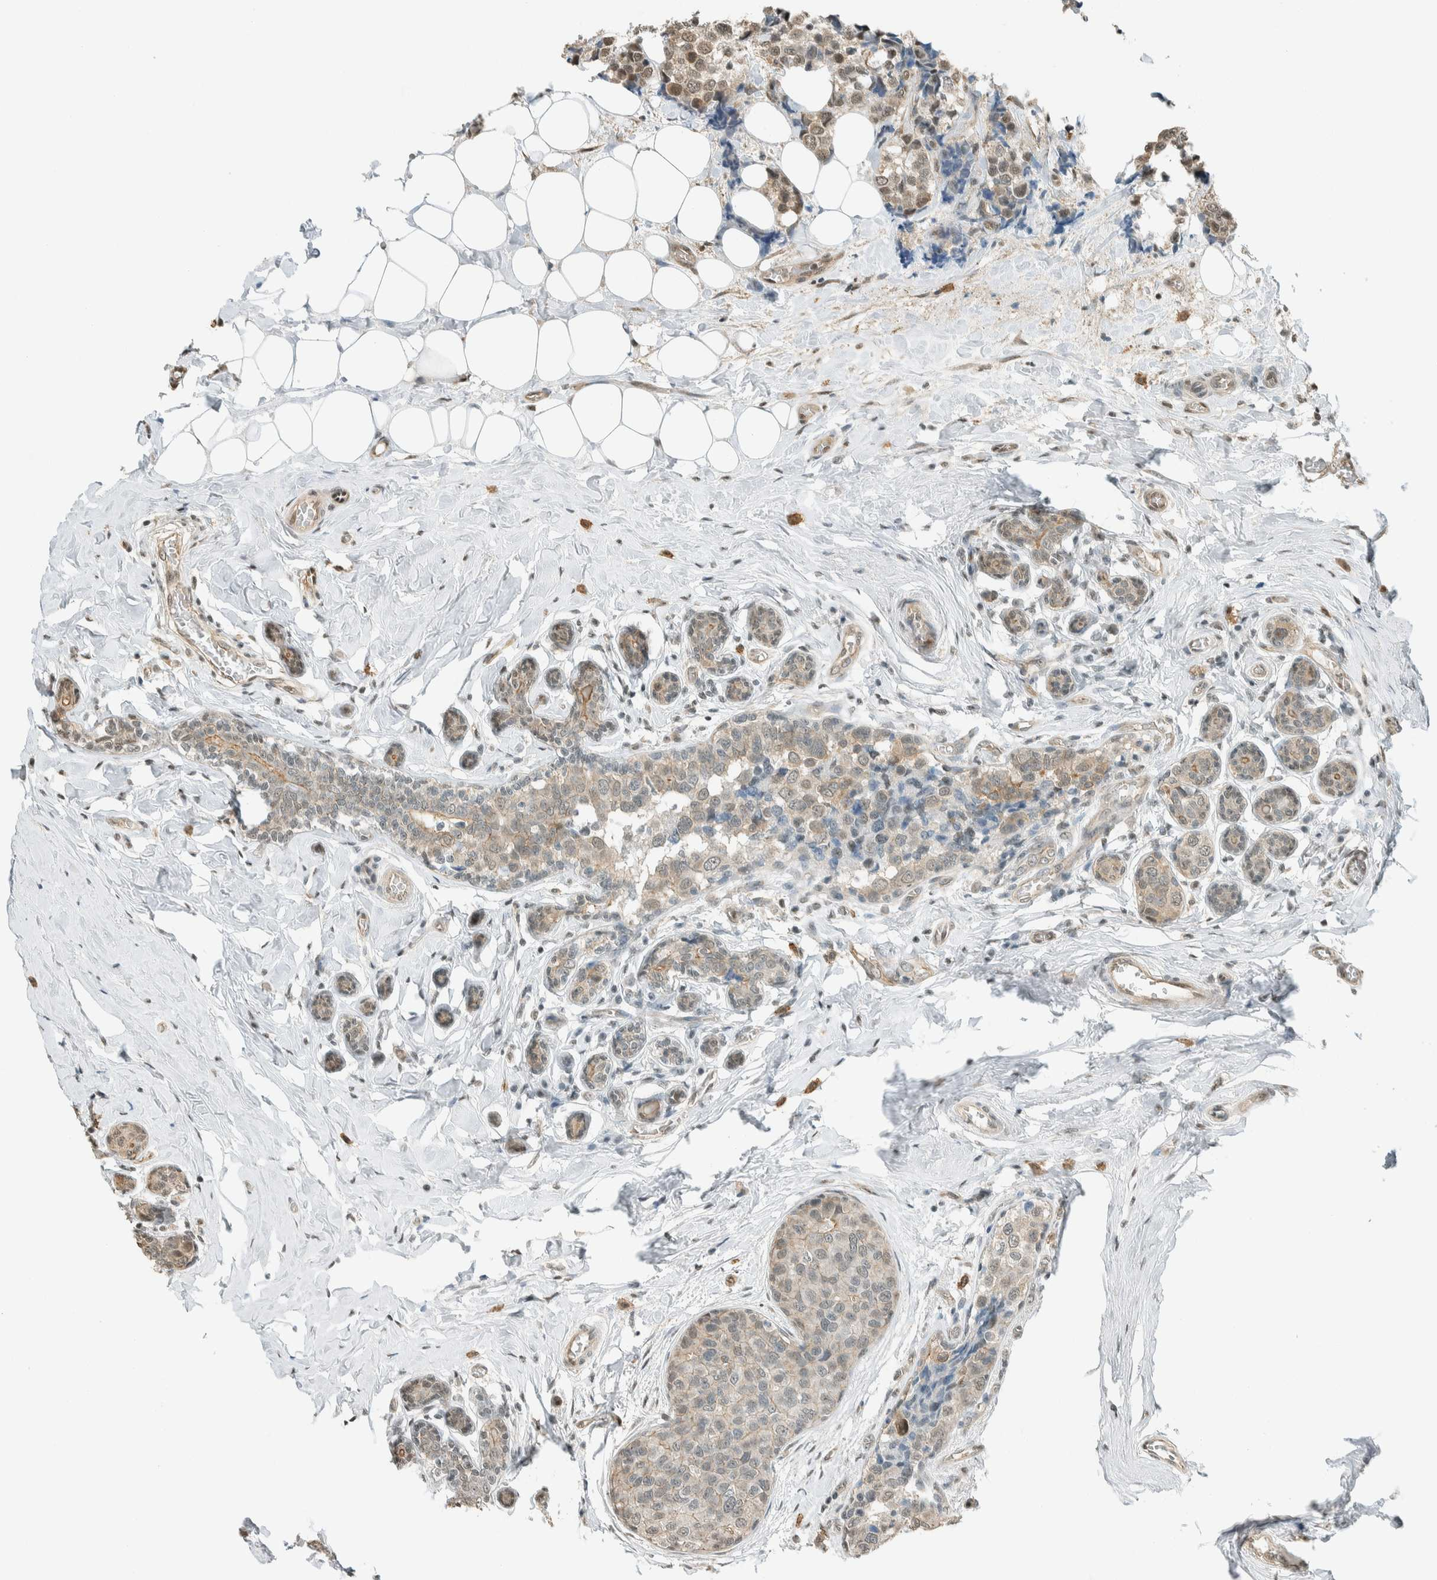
{"staining": {"intensity": "weak", "quantity": "25%-75%", "location": "cytoplasmic/membranous"}, "tissue": "breast cancer", "cell_type": "Tumor cells", "image_type": "cancer", "snomed": [{"axis": "morphology", "description": "Normal tissue, NOS"}, {"axis": "morphology", "description": "Duct carcinoma"}, {"axis": "topography", "description": "Breast"}], "caption": "A brown stain labels weak cytoplasmic/membranous positivity of a protein in breast cancer (invasive ductal carcinoma) tumor cells.", "gene": "NIBAN2", "patient": {"sex": "female", "age": 43}}